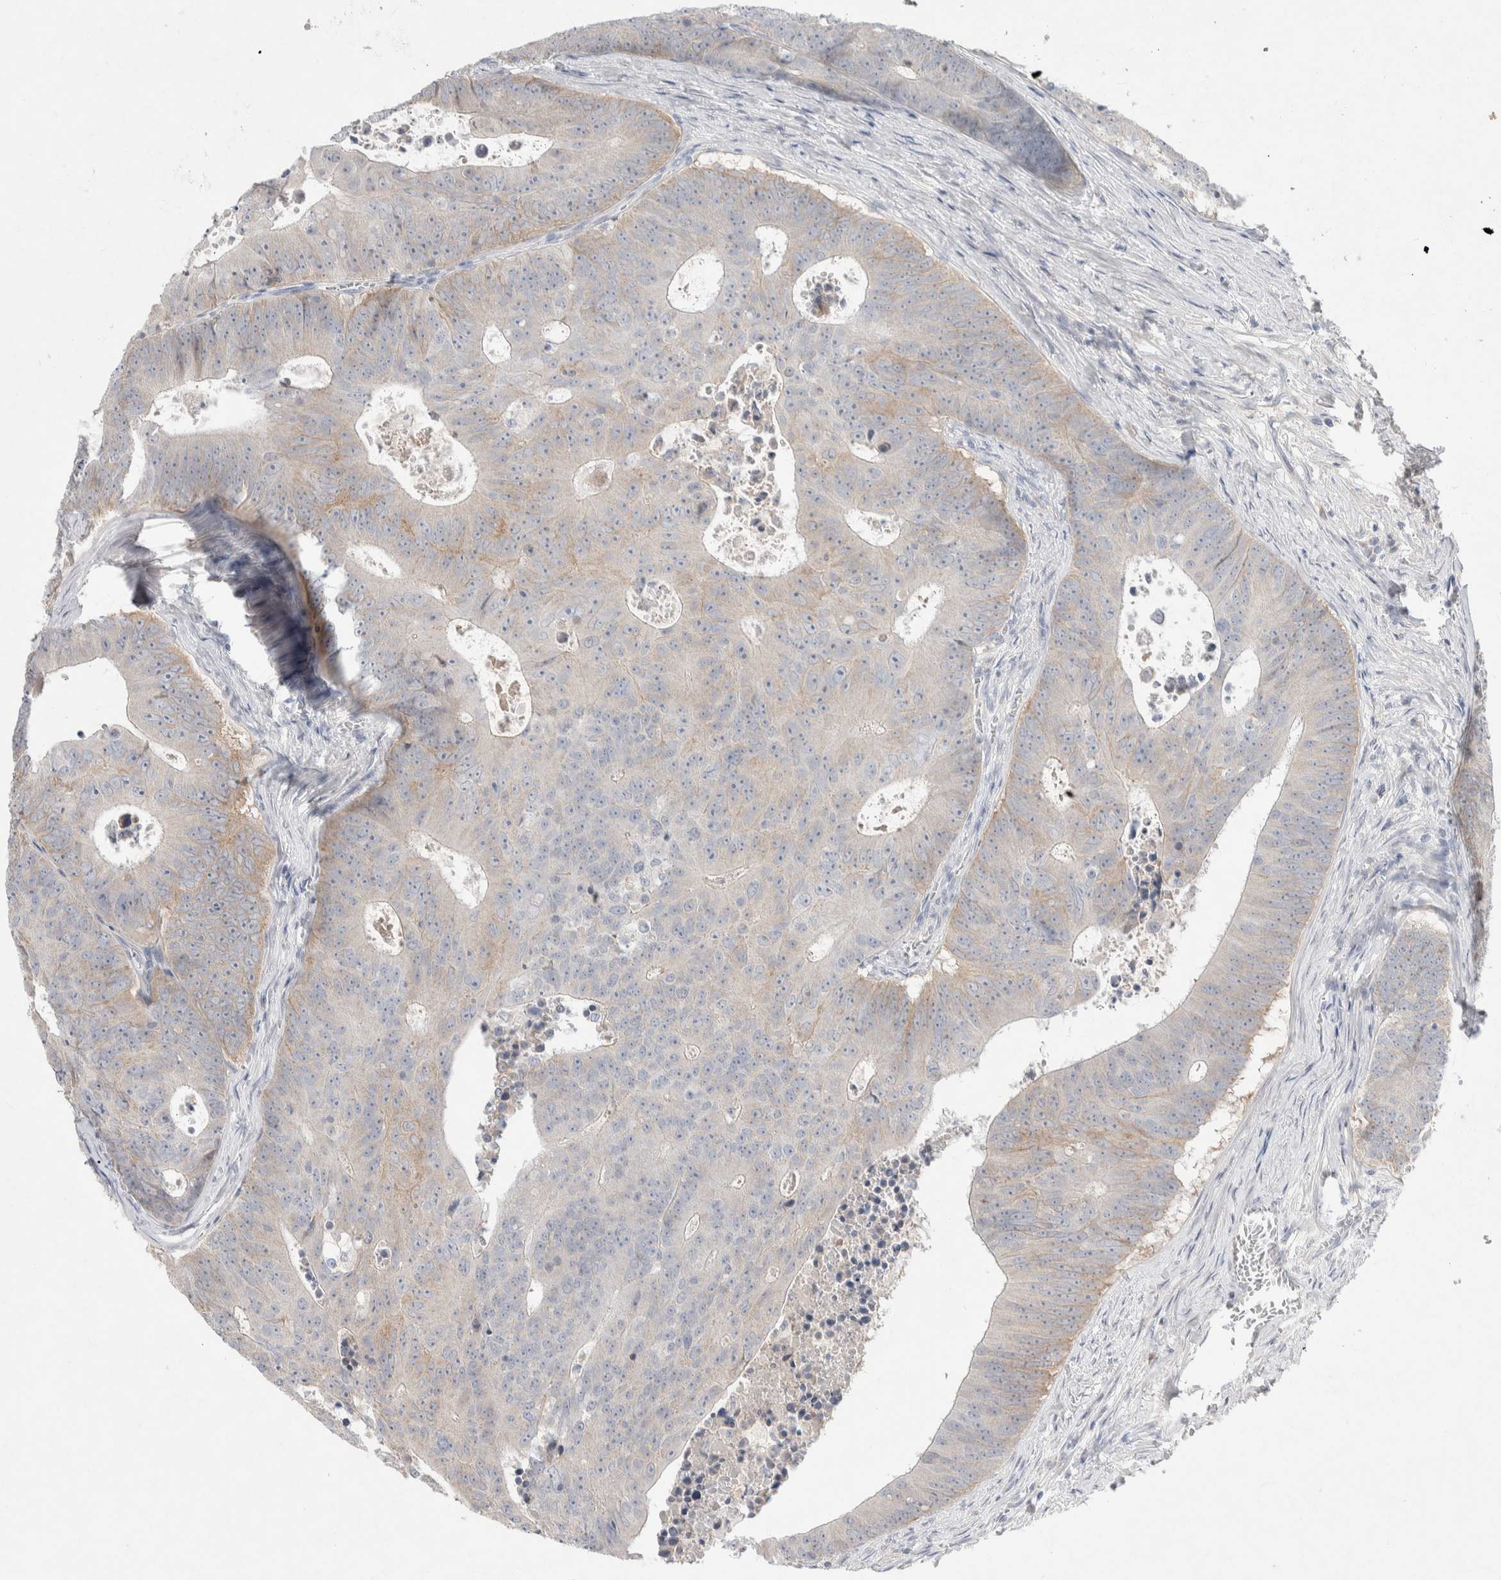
{"staining": {"intensity": "weak", "quantity": "<25%", "location": "cytoplasmic/membranous"}, "tissue": "colorectal cancer", "cell_type": "Tumor cells", "image_type": "cancer", "snomed": [{"axis": "morphology", "description": "Adenocarcinoma, NOS"}, {"axis": "topography", "description": "Colon"}], "caption": "Colorectal cancer (adenocarcinoma) was stained to show a protein in brown. There is no significant staining in tumor cells. Nuclei are stained in blue.", "gene": "CMTM4", "patient": {"sex": "male", "age": 87}}